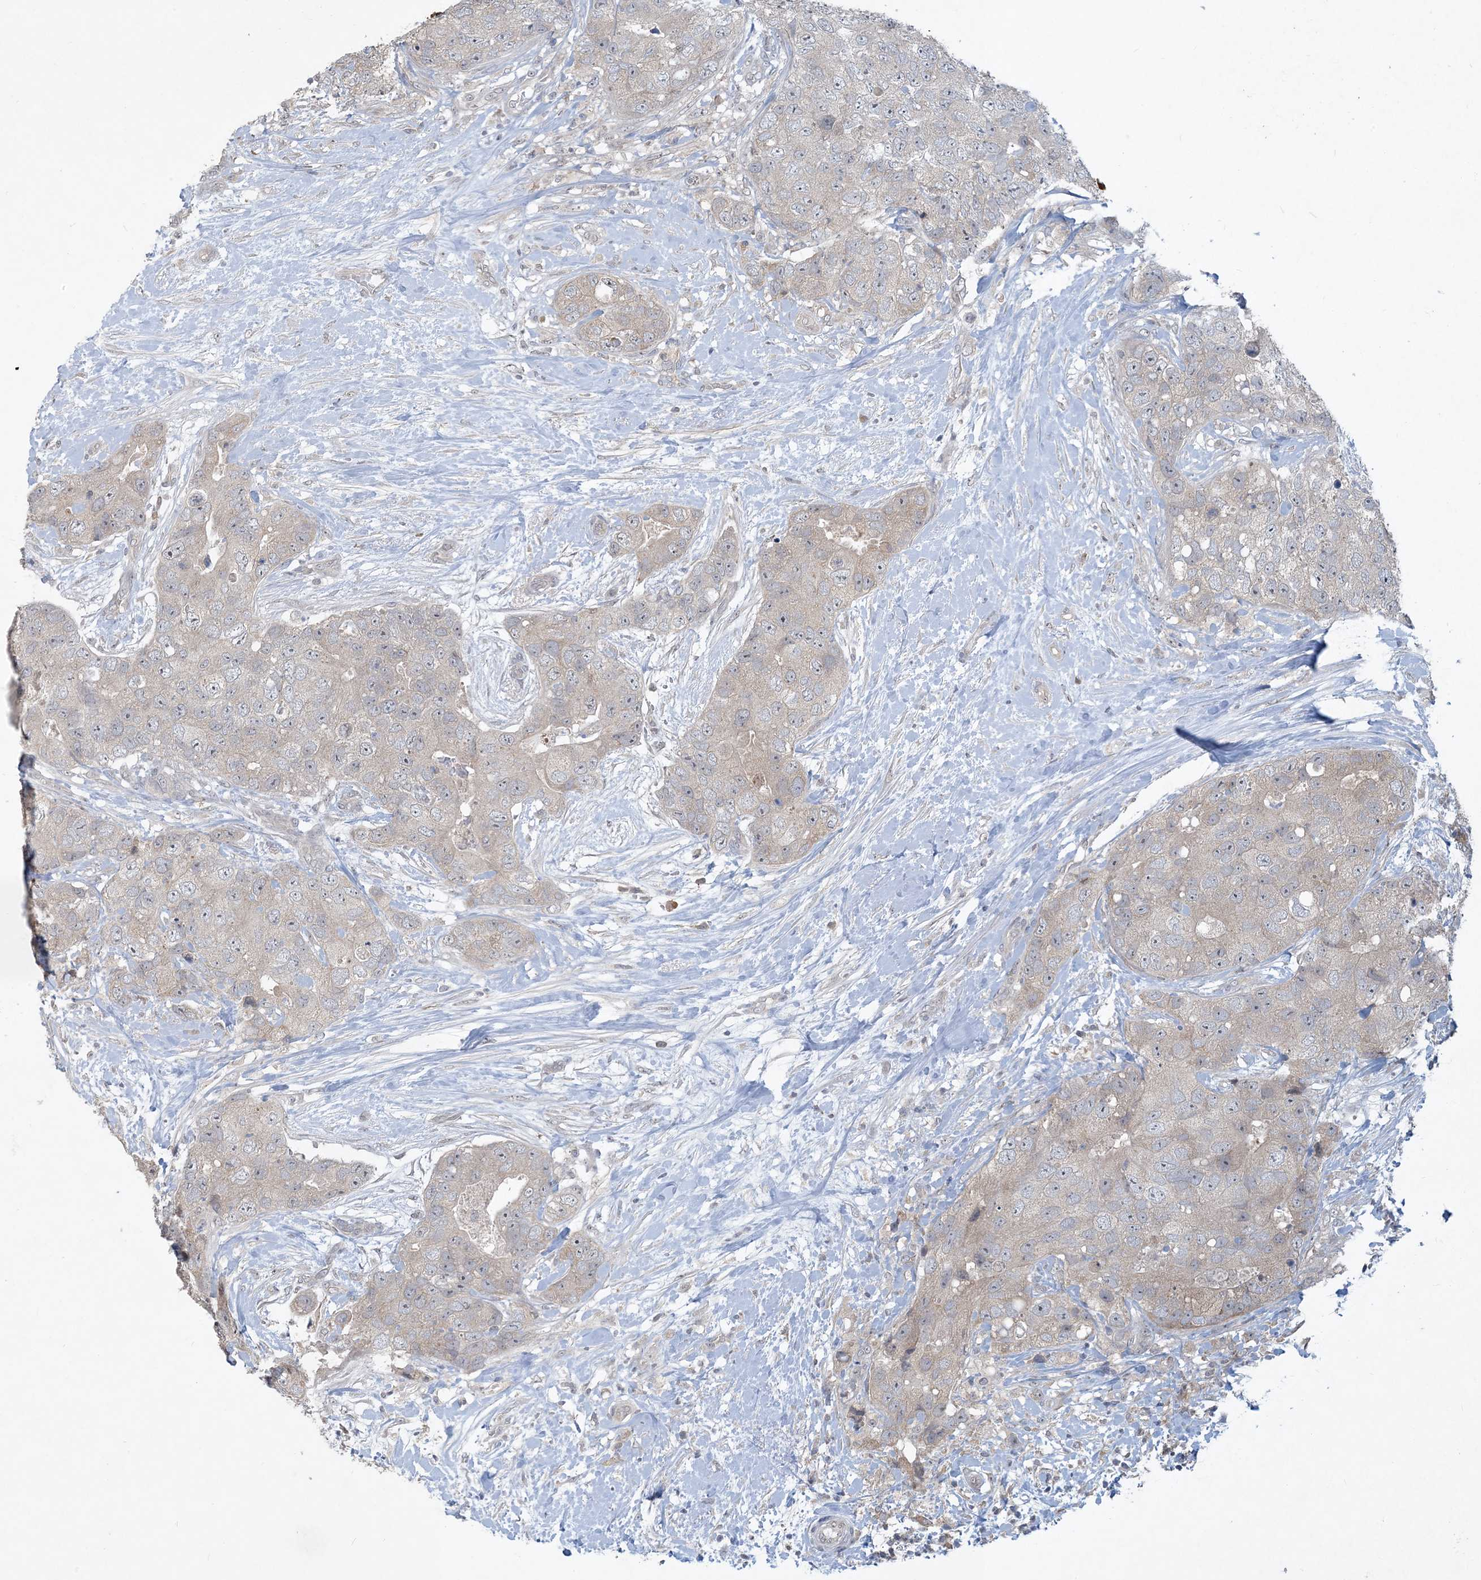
{"staining": {"intensity": "negative", "quantity": "none", "location": "none"}, "tissue": "breast cancer", "cell_type": "Tumor cells", "image_type": "cancer", "snomed": [{"axis": "morphology", "description": "Duct carcinoma"}, {"axis": "topography", "description": "Breast"}], "caption": "Immunohistochemistry micrograph of human invasive ductal carcinoma (breast) stained for a protein (brown), which demonstrates no expression in tumor cells.", "gene": "CDS1", "patient": {"sex": "female", "age": 62}}